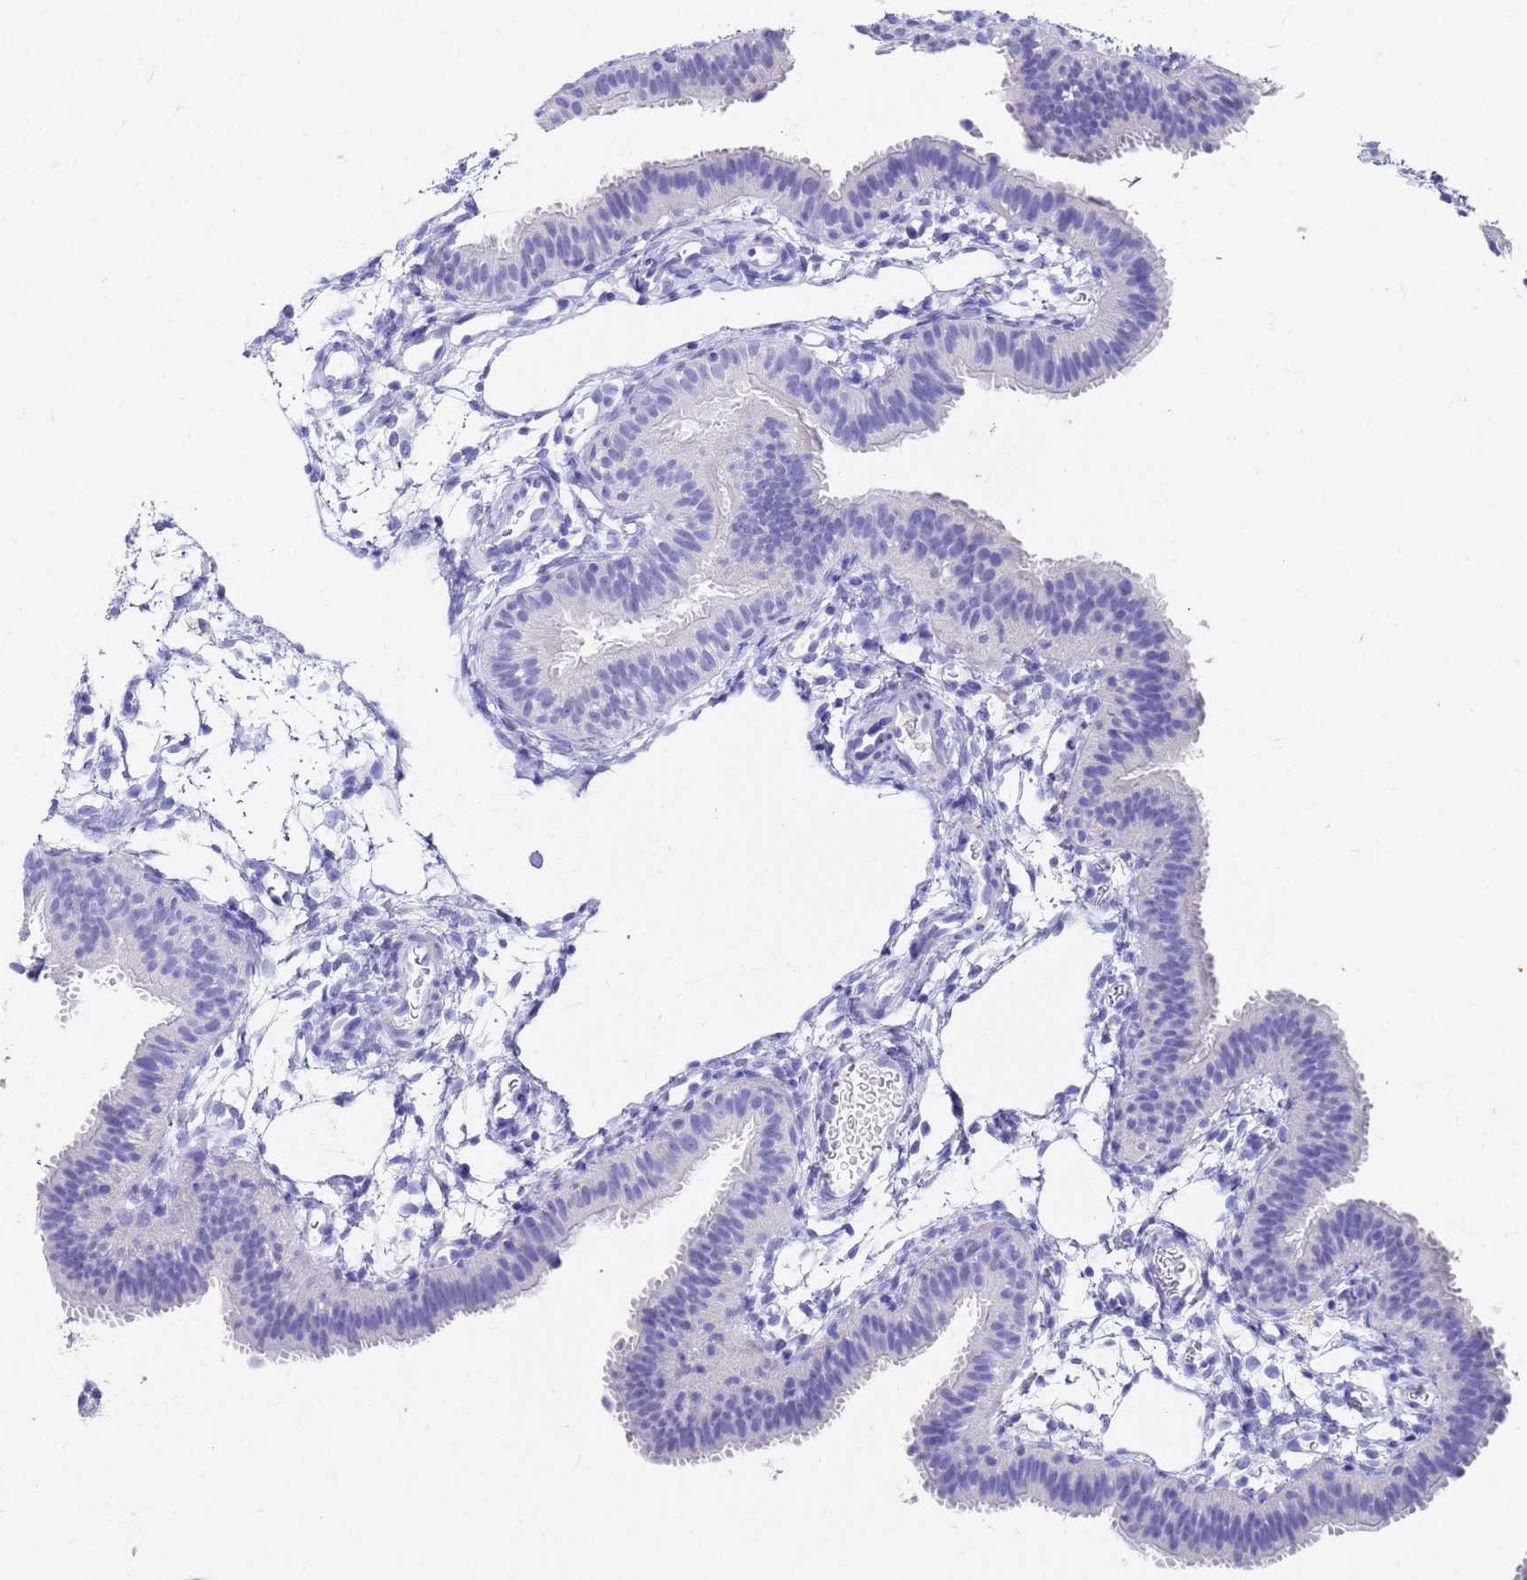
{"staining": {"intensity": "negative", "quantity": "none", "location": "none"}, "tissue": "fallopian tube", "cell_type": "Glandular cells", "image_type": "normal", "snomed": [{"axis": "morphology", "description": "Normal tissue, NOS"}, {"axis": "topography", "description": "Fallopian tube"}], "caption": "Immunohistochemistry image of normal fallopian tube: human fallopian tube stained with DAB shows no significant protein expression in glandular cells. The staining is performed using DAB brown chromogen with nuclei counter-stained in using hematoxylin.", "gene": "C2orf72", "patient": {"sex": "female", "age": 35}}